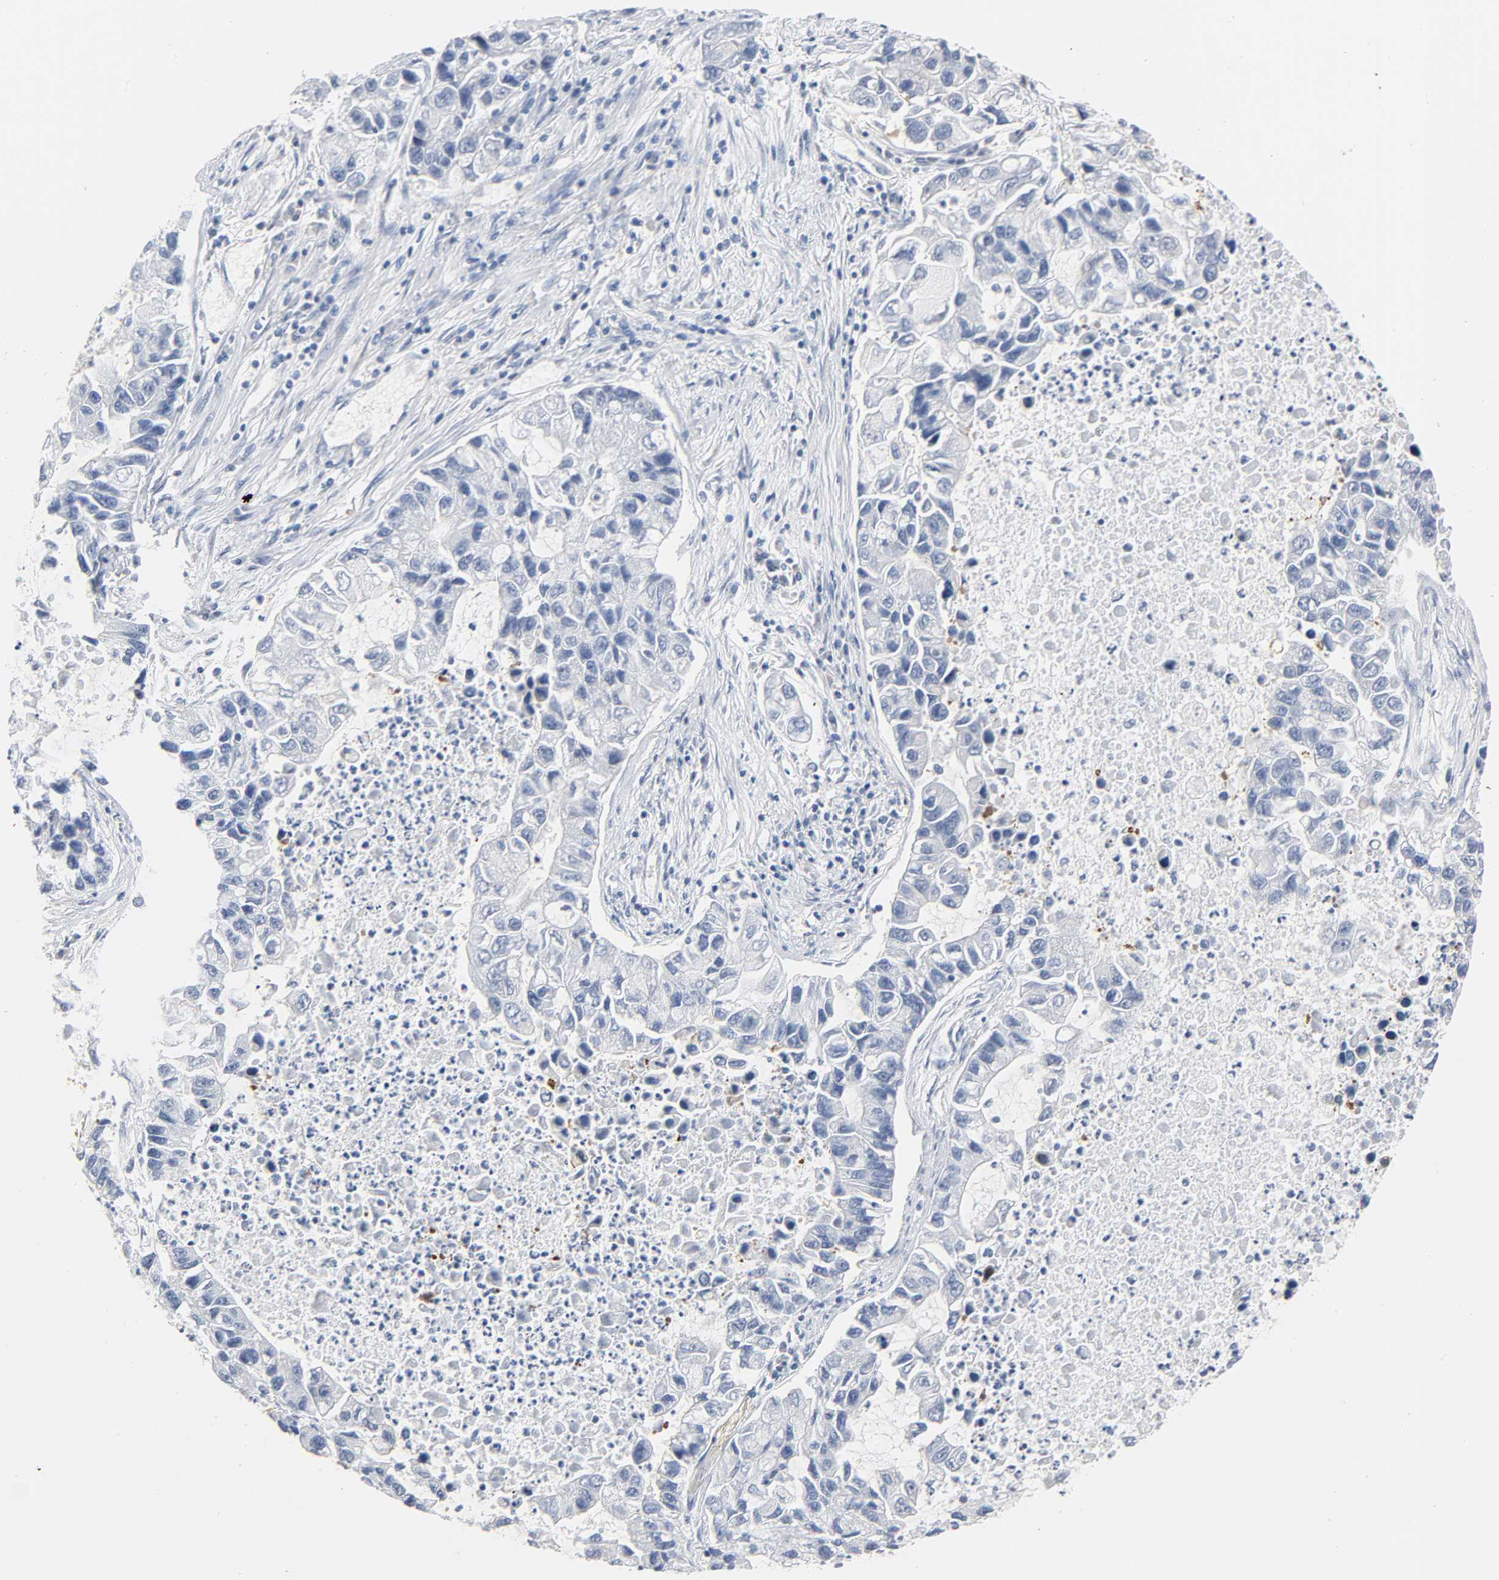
{"staining": {"intensity": "negative", "quantity": "none", "location": "none"}, "tissue": "lung cancer", "cell_type": "Tumor cells", "image_type": "cancer", "snomed": [{"axis": "morphology", "description": "Adenocarcinoma, NOS"}, {"axis": "topography", "description": "Lung"}], "caption": "The image displays no significant staining in tumor cells of lung adenocarcinoma.", "gene": "CD2AP", "patient": {"sex": "female", "age": 51}}